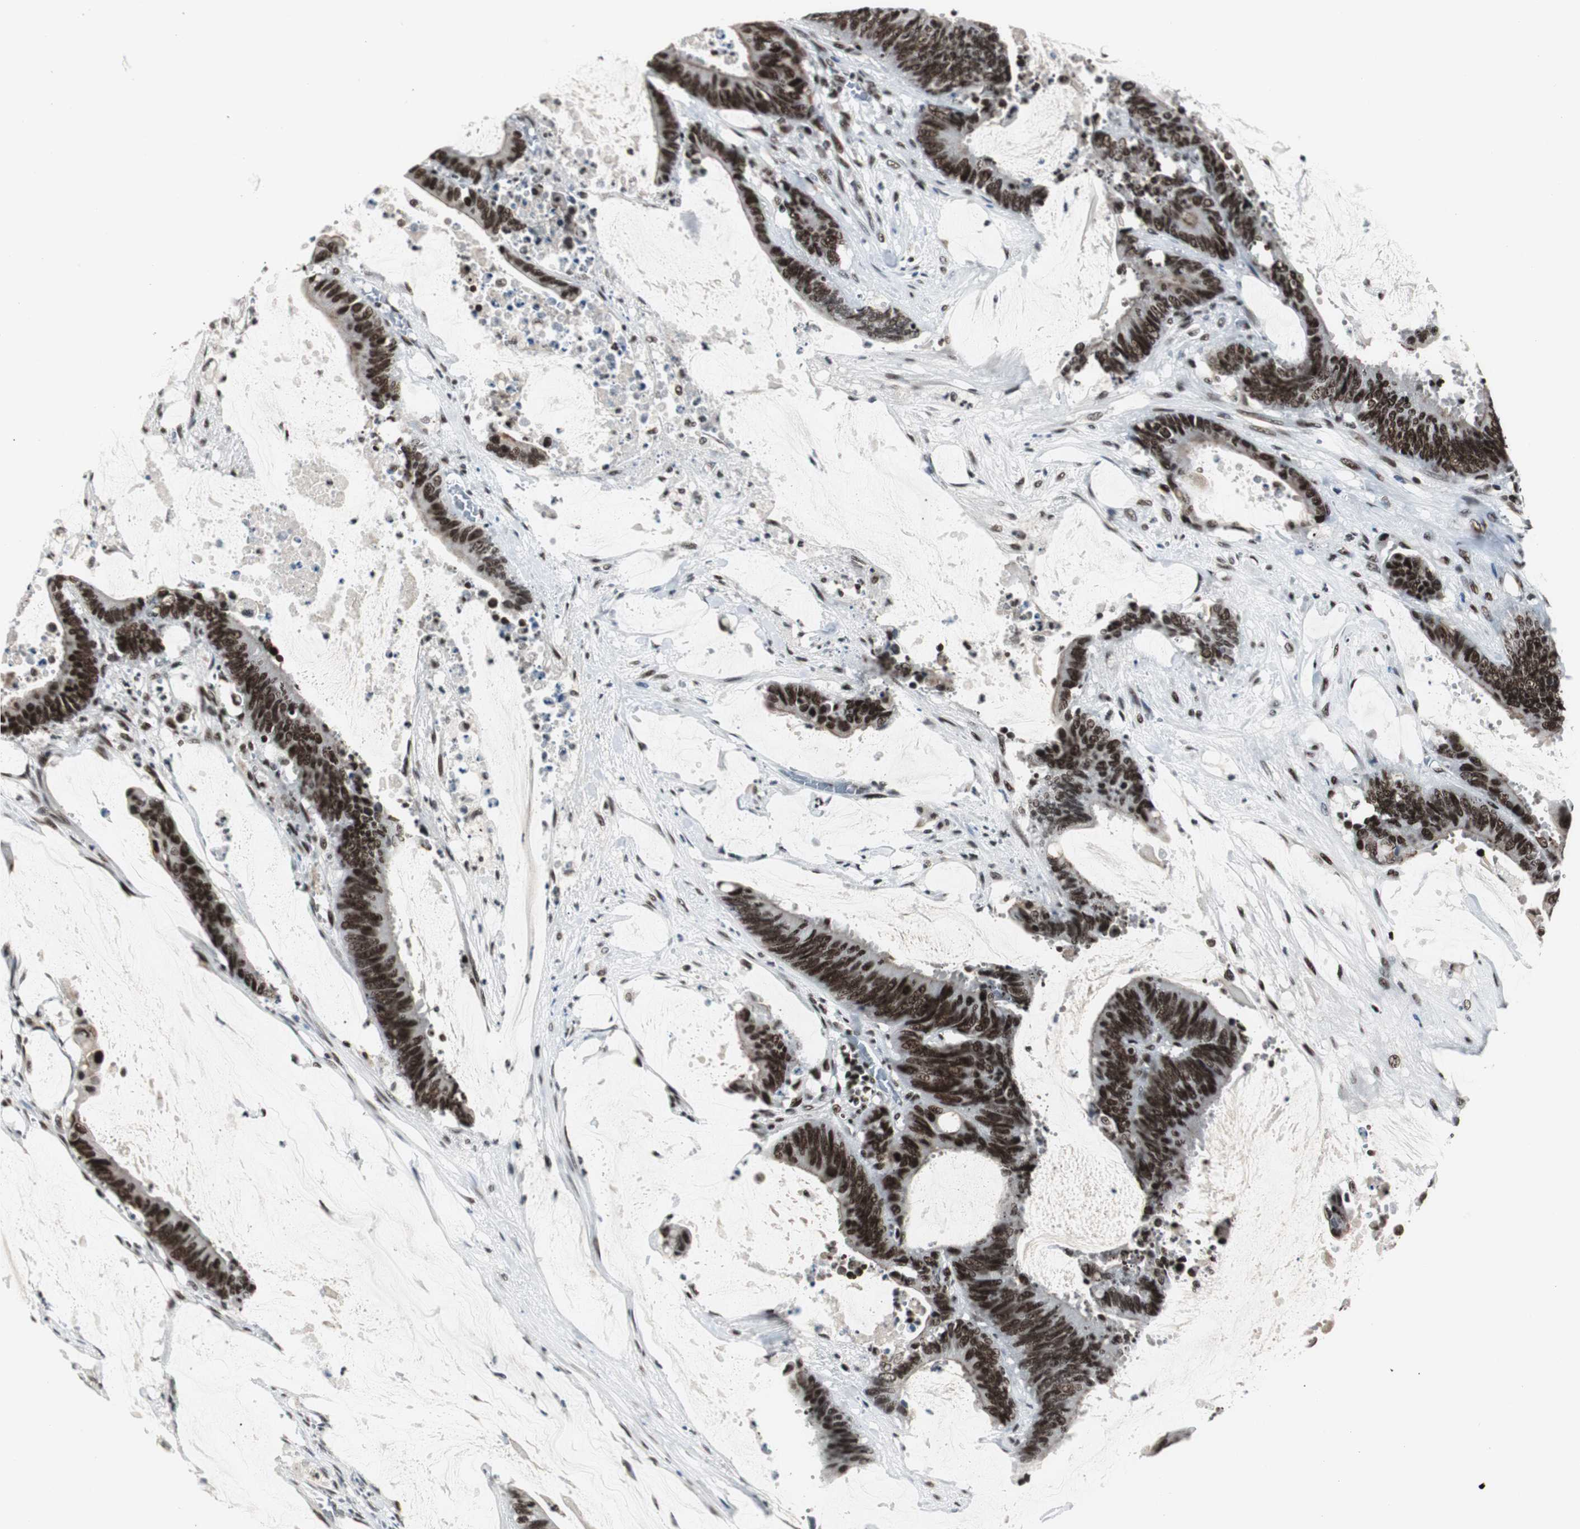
{"staining": {"intensity": "strong", "quantity": ">75%", "location": "nuclear"}, "tissue": "colorectal cancer", "cell_type": "Tumor cells", "image_type": "cancer", "snomed": [{"axis": "morphology", "description": "Adenocarcinoma, NOS"}, {"axis": "topography", "description": "Rectum"}], "caption": "Colorectal cancer stained for a protein (brown) exhibits strong nuclear positive staining in approximately >75% of tumor cells.", "gene": "XRCC1", "patient": {"sex": "female", "age": 66}}